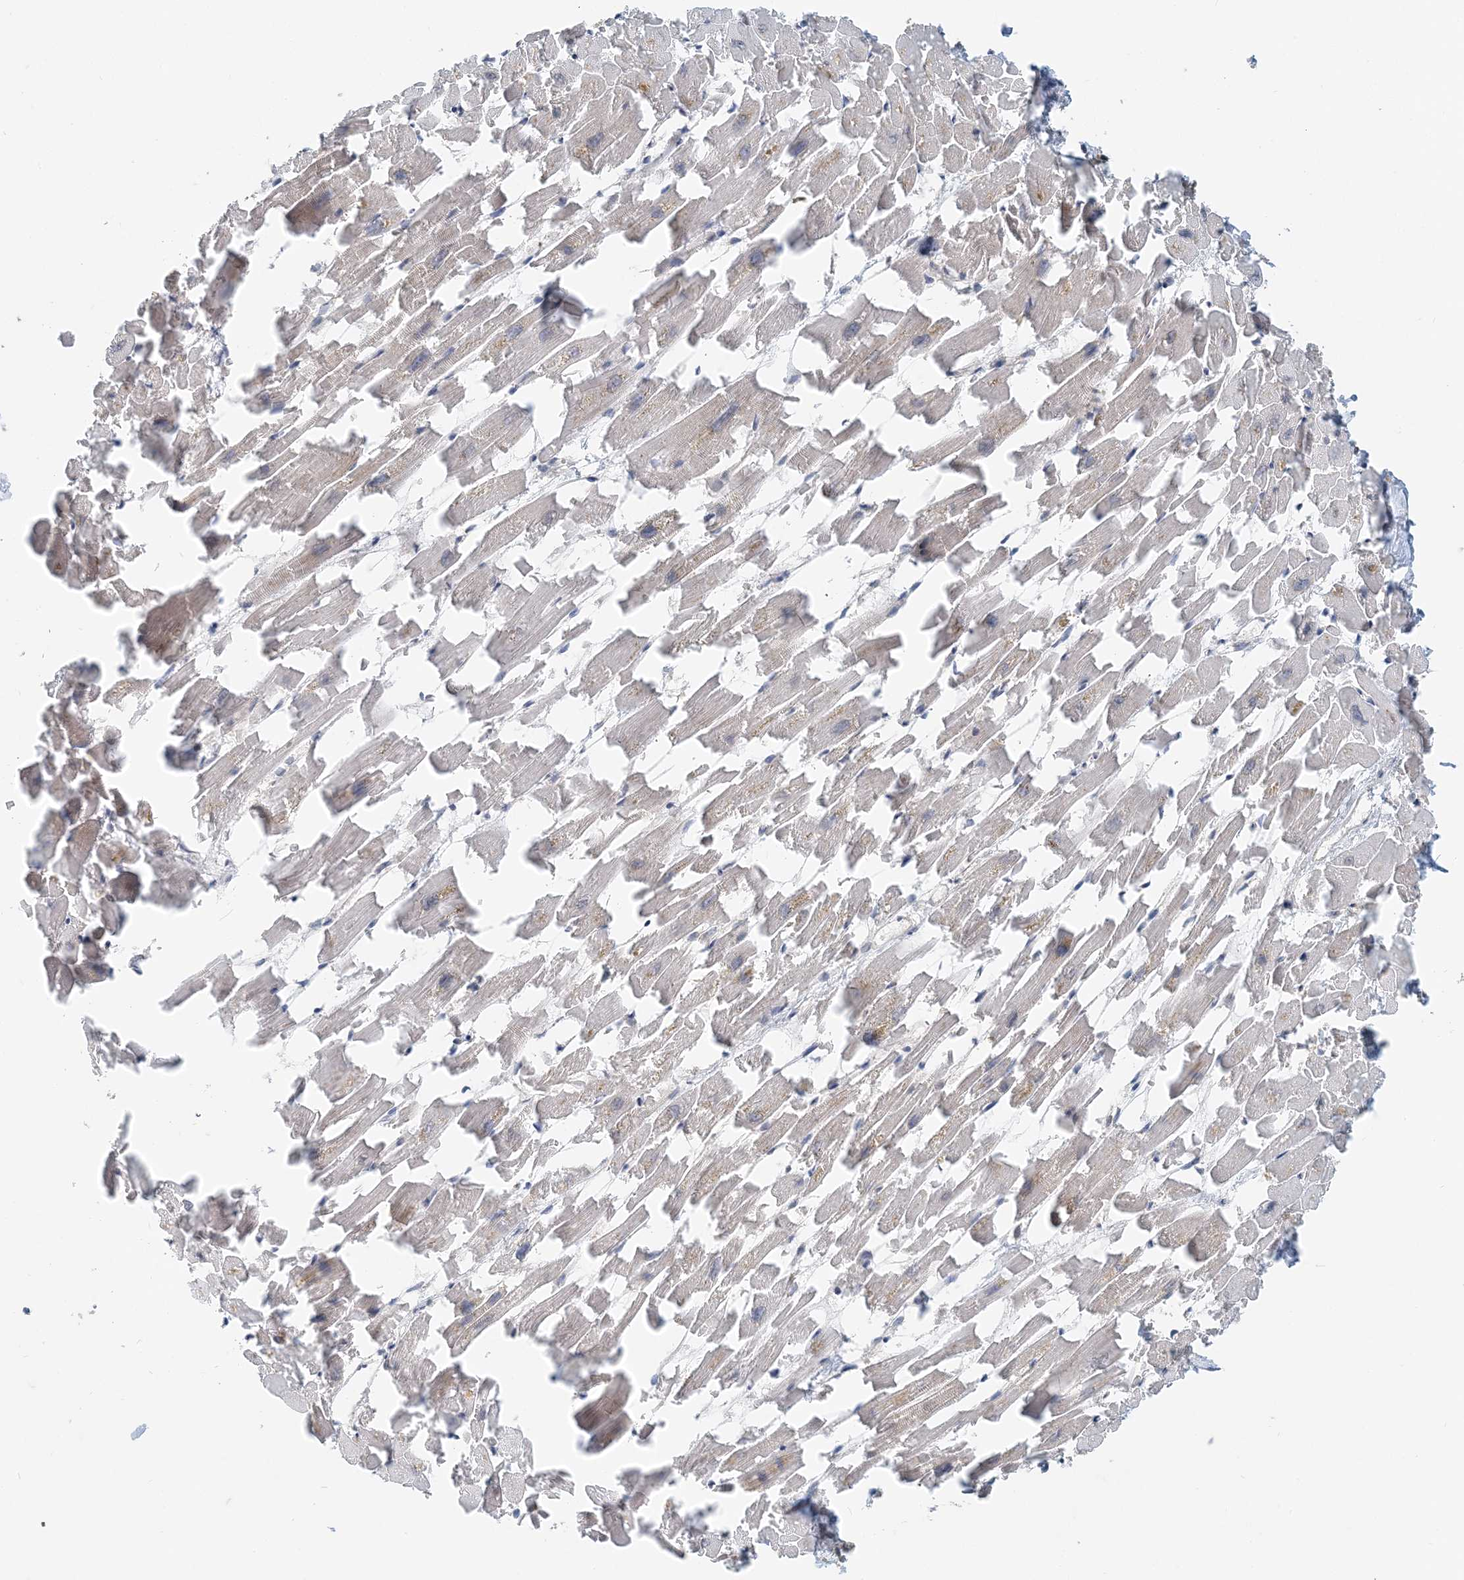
{"staining": {"intensity": "weak", "quantity": "25%-75%", "location": "cytoplasmic/membranous"}, "tissue": "heart muscle", "cell_type": "Cardiomyocytes", "image_type": "normal", "snomed": [{"axis": "morphology", "description": "Normal tissue, NOS"}, {"axis": "topography", "description": "Heart"}], "caption": "Protein staining of normal heart muscle exhibits weak cytoplasmic/membranous staining in about 25%-75% of cardiomyocytes. (IHC, brightfield microscopy, high magnification).", "gene": "MOB4", "patient": {"sex": "female", "age": 64}}